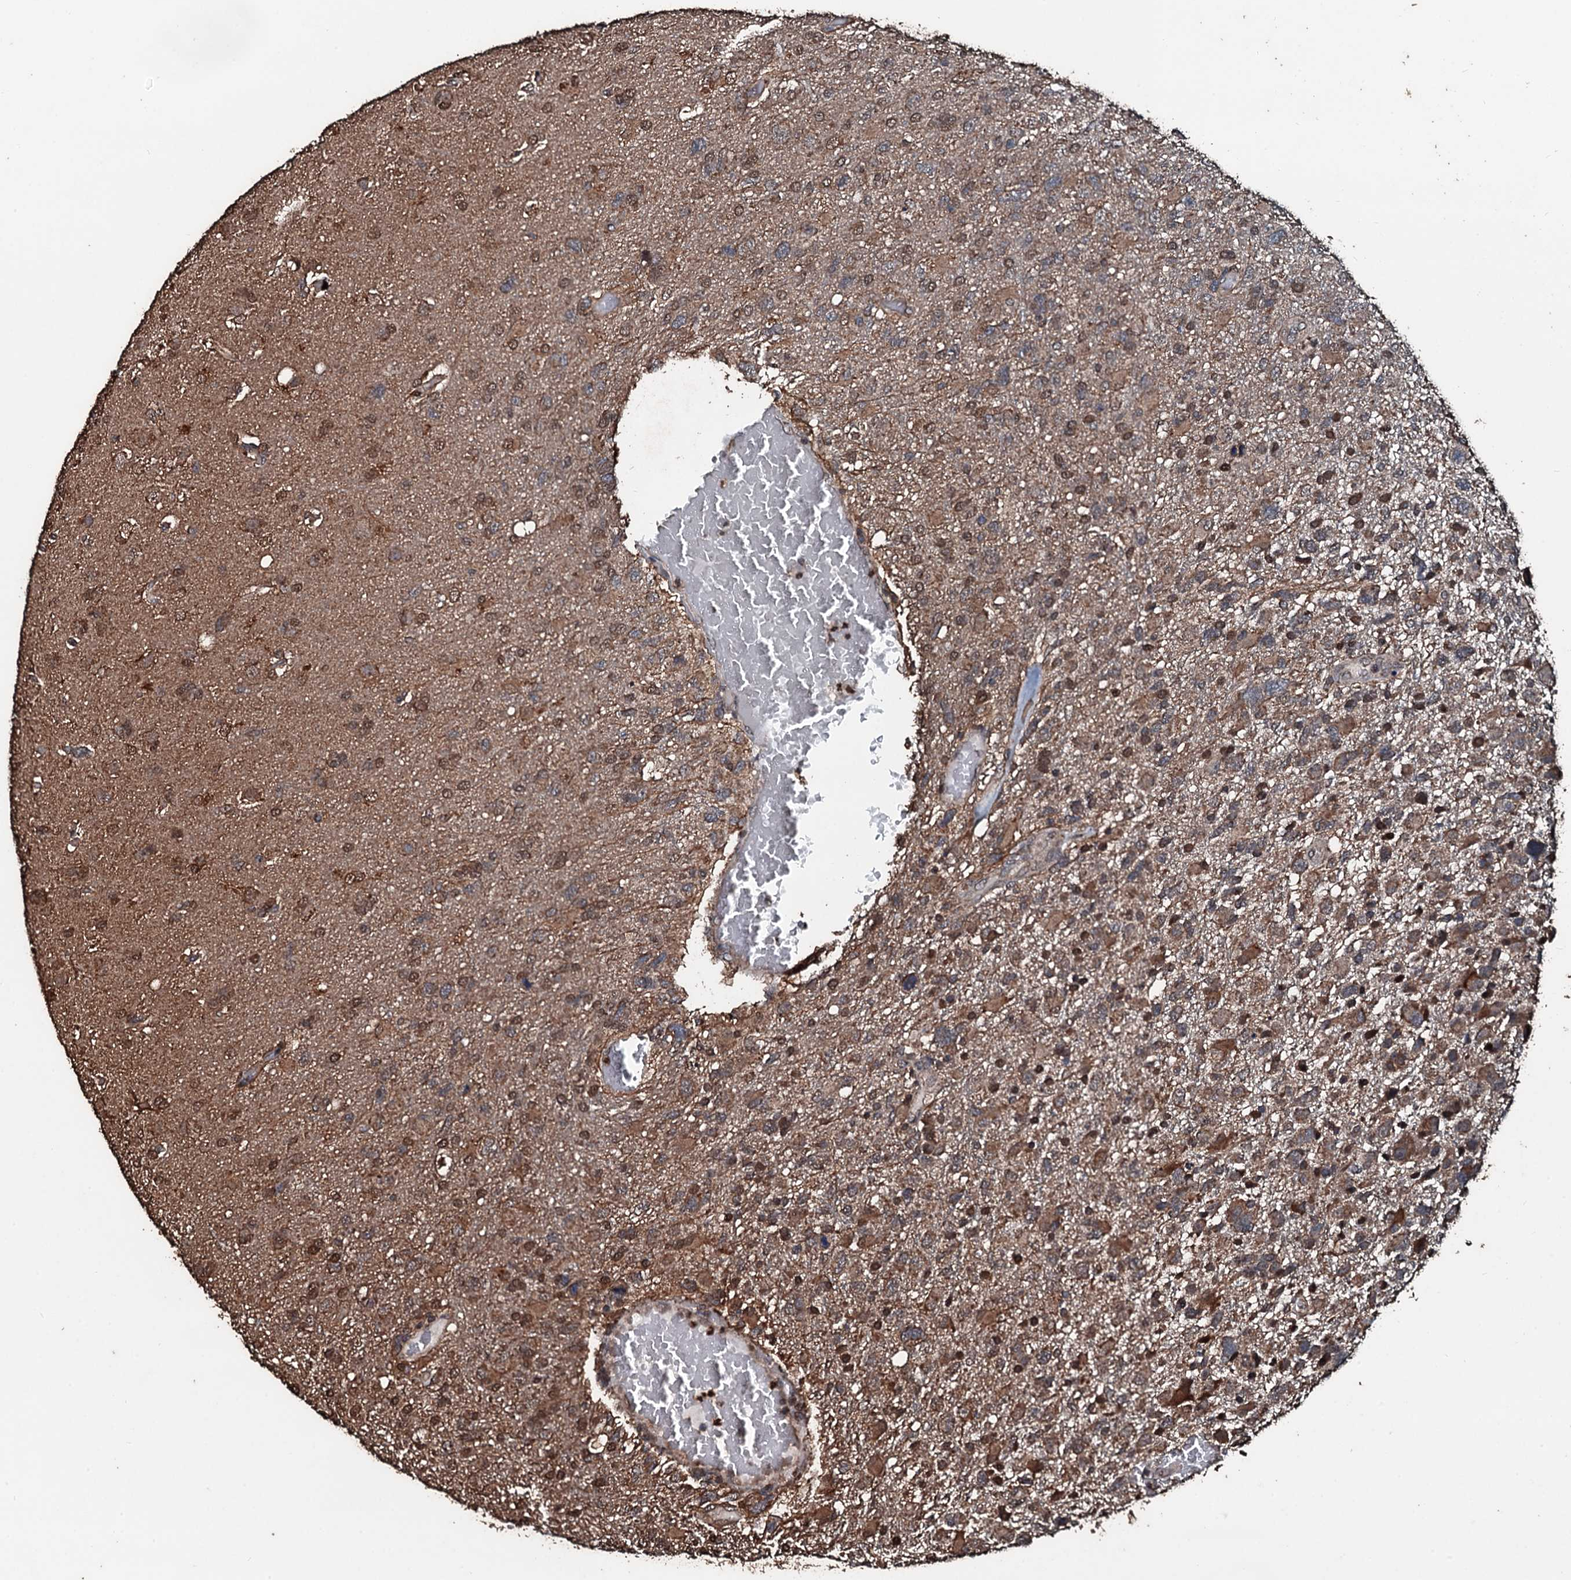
{"staining": {"intensity": "moderate", "quantity": ">75%", "location": "cytoplasmic/membranous,nuclear"}, "tissue": "glioma", "cell_type": "Tumor cells", "image_type": "cancer", "snomed": [{"axis": "morphology", "description": "Glioma, malignant, High grade"}, {"axis": "topography", "description": "Brain"}], "caption": "Glioma stained with immunohistochemistry (IHC) demonstrates moderate cytoplasmic/membranous and nuclear staining in approximately >75% of tumor cells.", "gene": "FAAP24", "patient": {"sex": "male", "age": 61}}